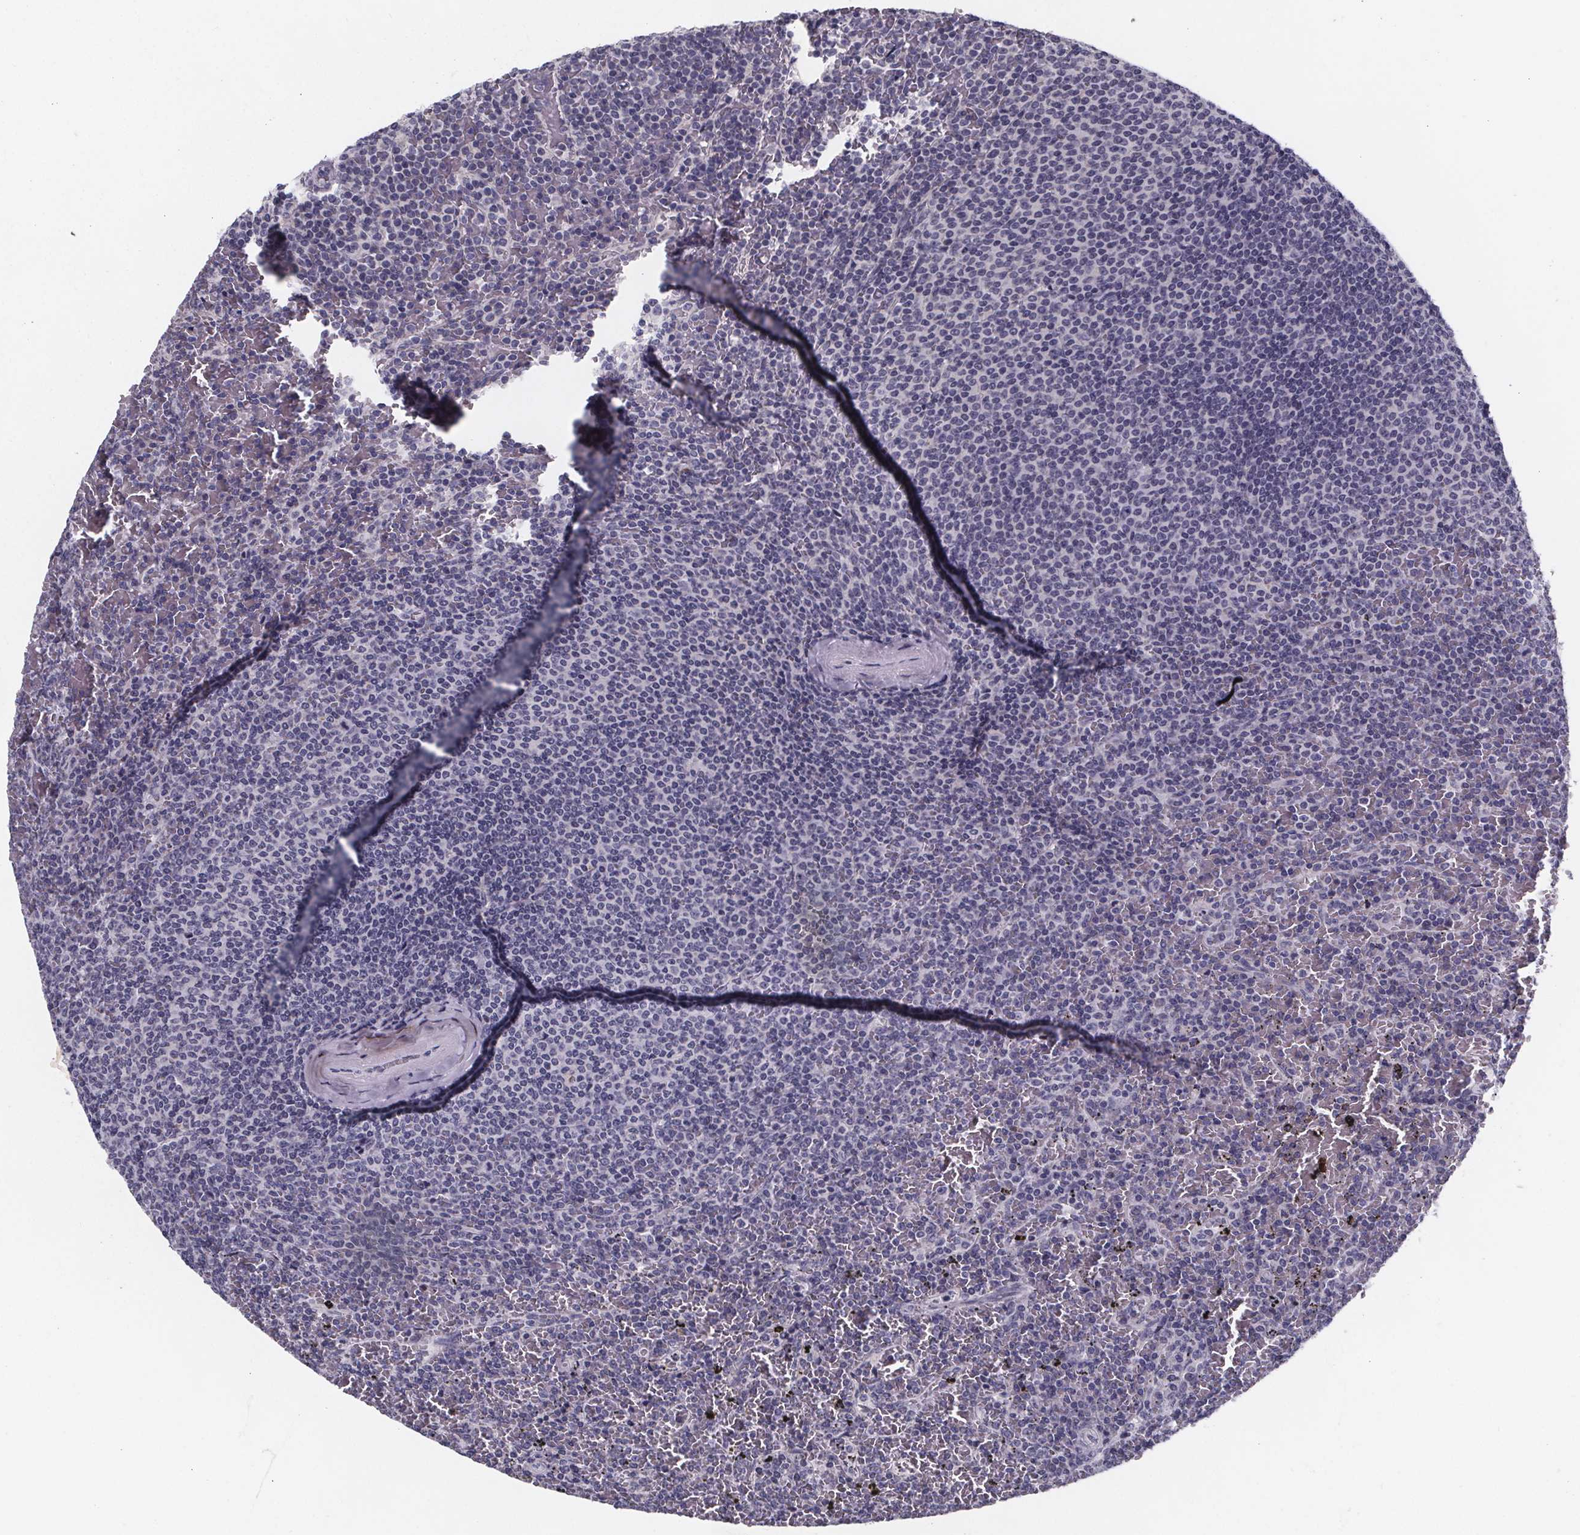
{"staining": {"intensity": "negative", "quantity": "none", "location": "none"}, "tissue": "lymphoma", "cell_type": "Tumor cells", "image_type": "cancer", "snomed": [{"axis": "morphology", "description": "Malignant lymphoma, non-Hodgkin's type, Low grade"}, {"axis": "topography", "description": "Spleen"}], "caption": "Immunohistochemical staining of human lymphoma exhibits no significant positivity in tumor cells. (DAB (3,3'-diaminobenzidine) immunohistochemistry with hematoxylin counter stain).", "gene": "PAH", "patient": {"sex": "female", "age": 77}}